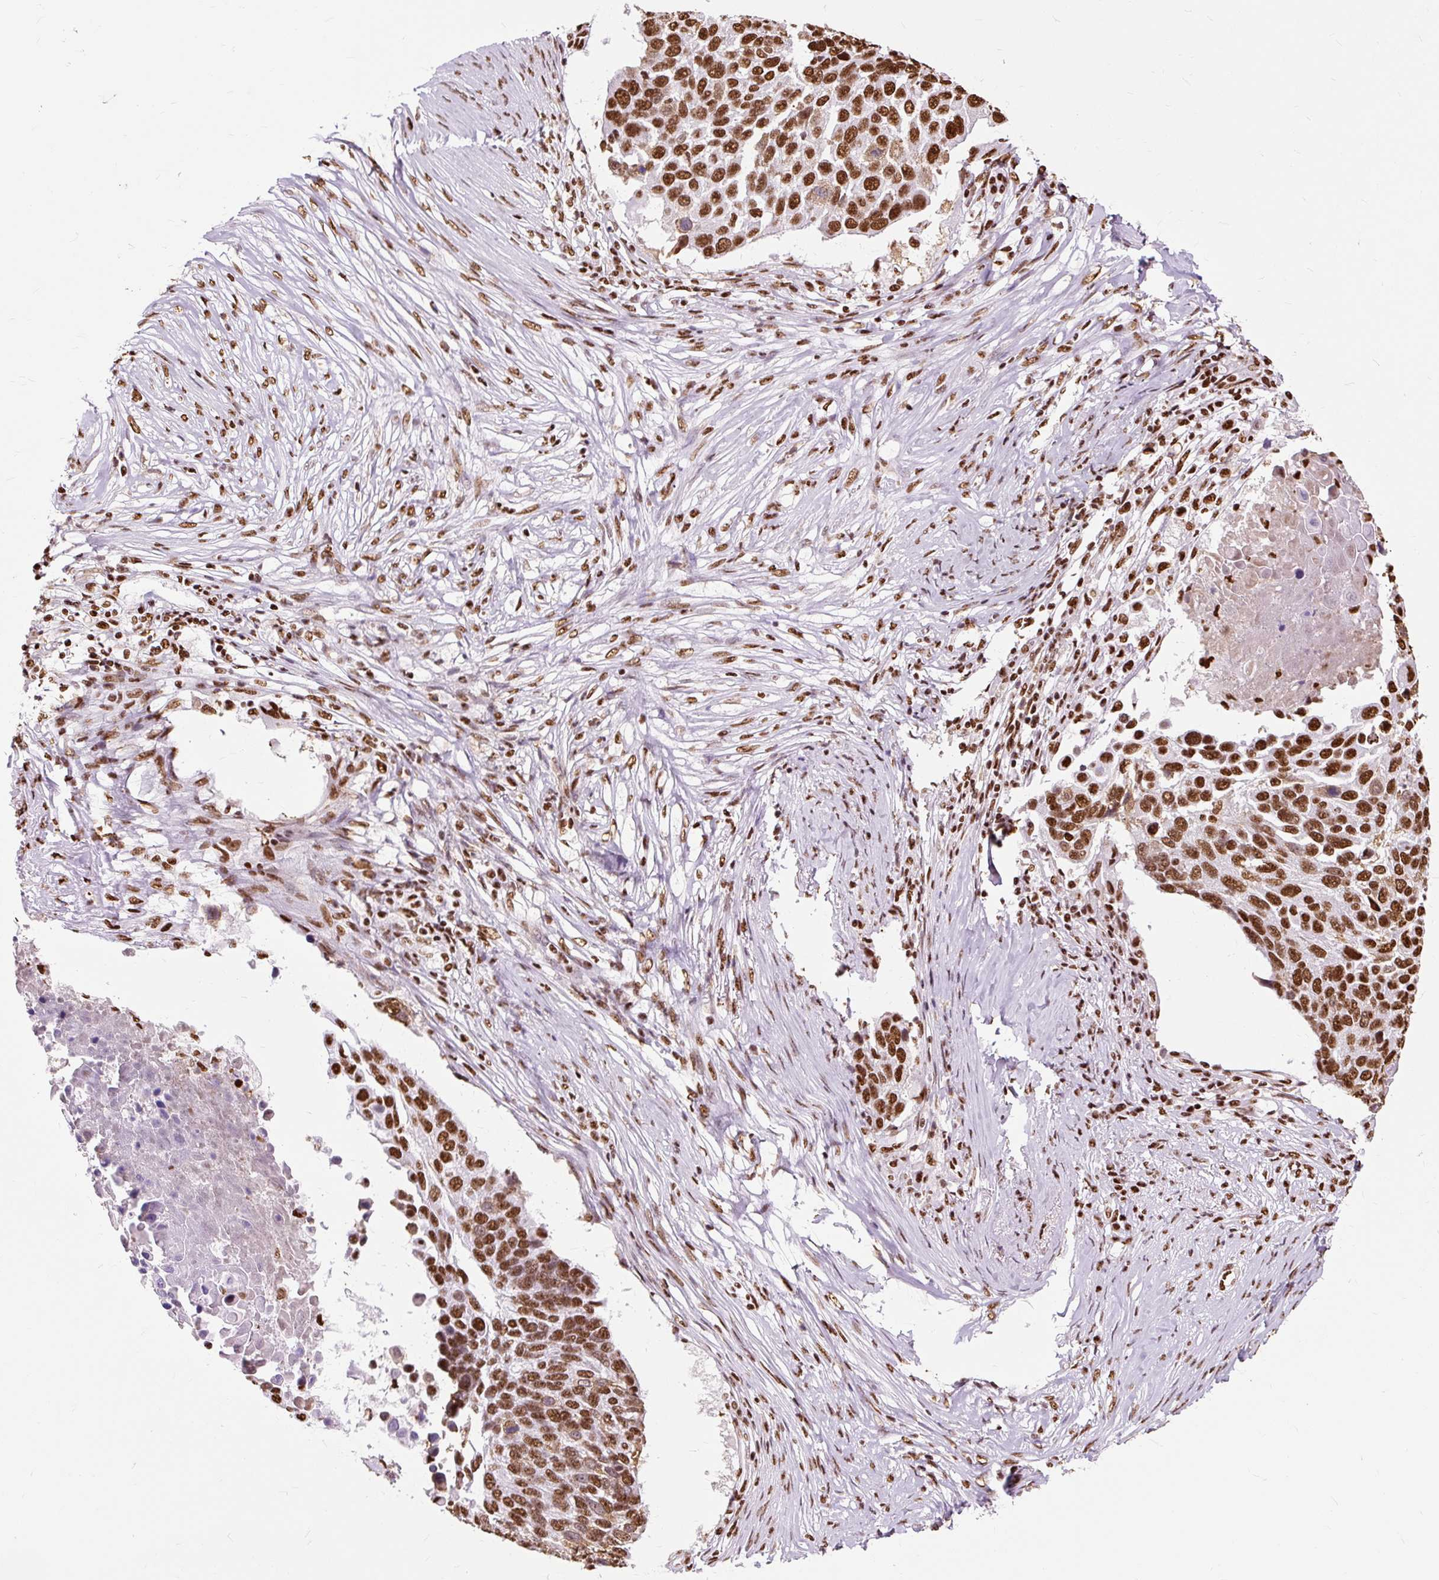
{"staining": {"intensity": "strong", "quantity": ">75%", "location": "nuclear"}, "tissue": "lung cancer", "cell_type": "Tumor cells", "image_type": "cancer", "snomed": [{"axis": "morphology", "description": "Squamous cell carcinoma, NOS"}, {"axis": "topography", "description": "Lung"}], "caption": "Immunohistochemistry (IHC) image of squamous cell carcinoma (lung) stained for a protein (brown), which demonstrates high levels of strong nuclear positivity in about >75% of tumor cells.", "gene": "XRCC6", "patient": {"sex": "male", "age": 66}}